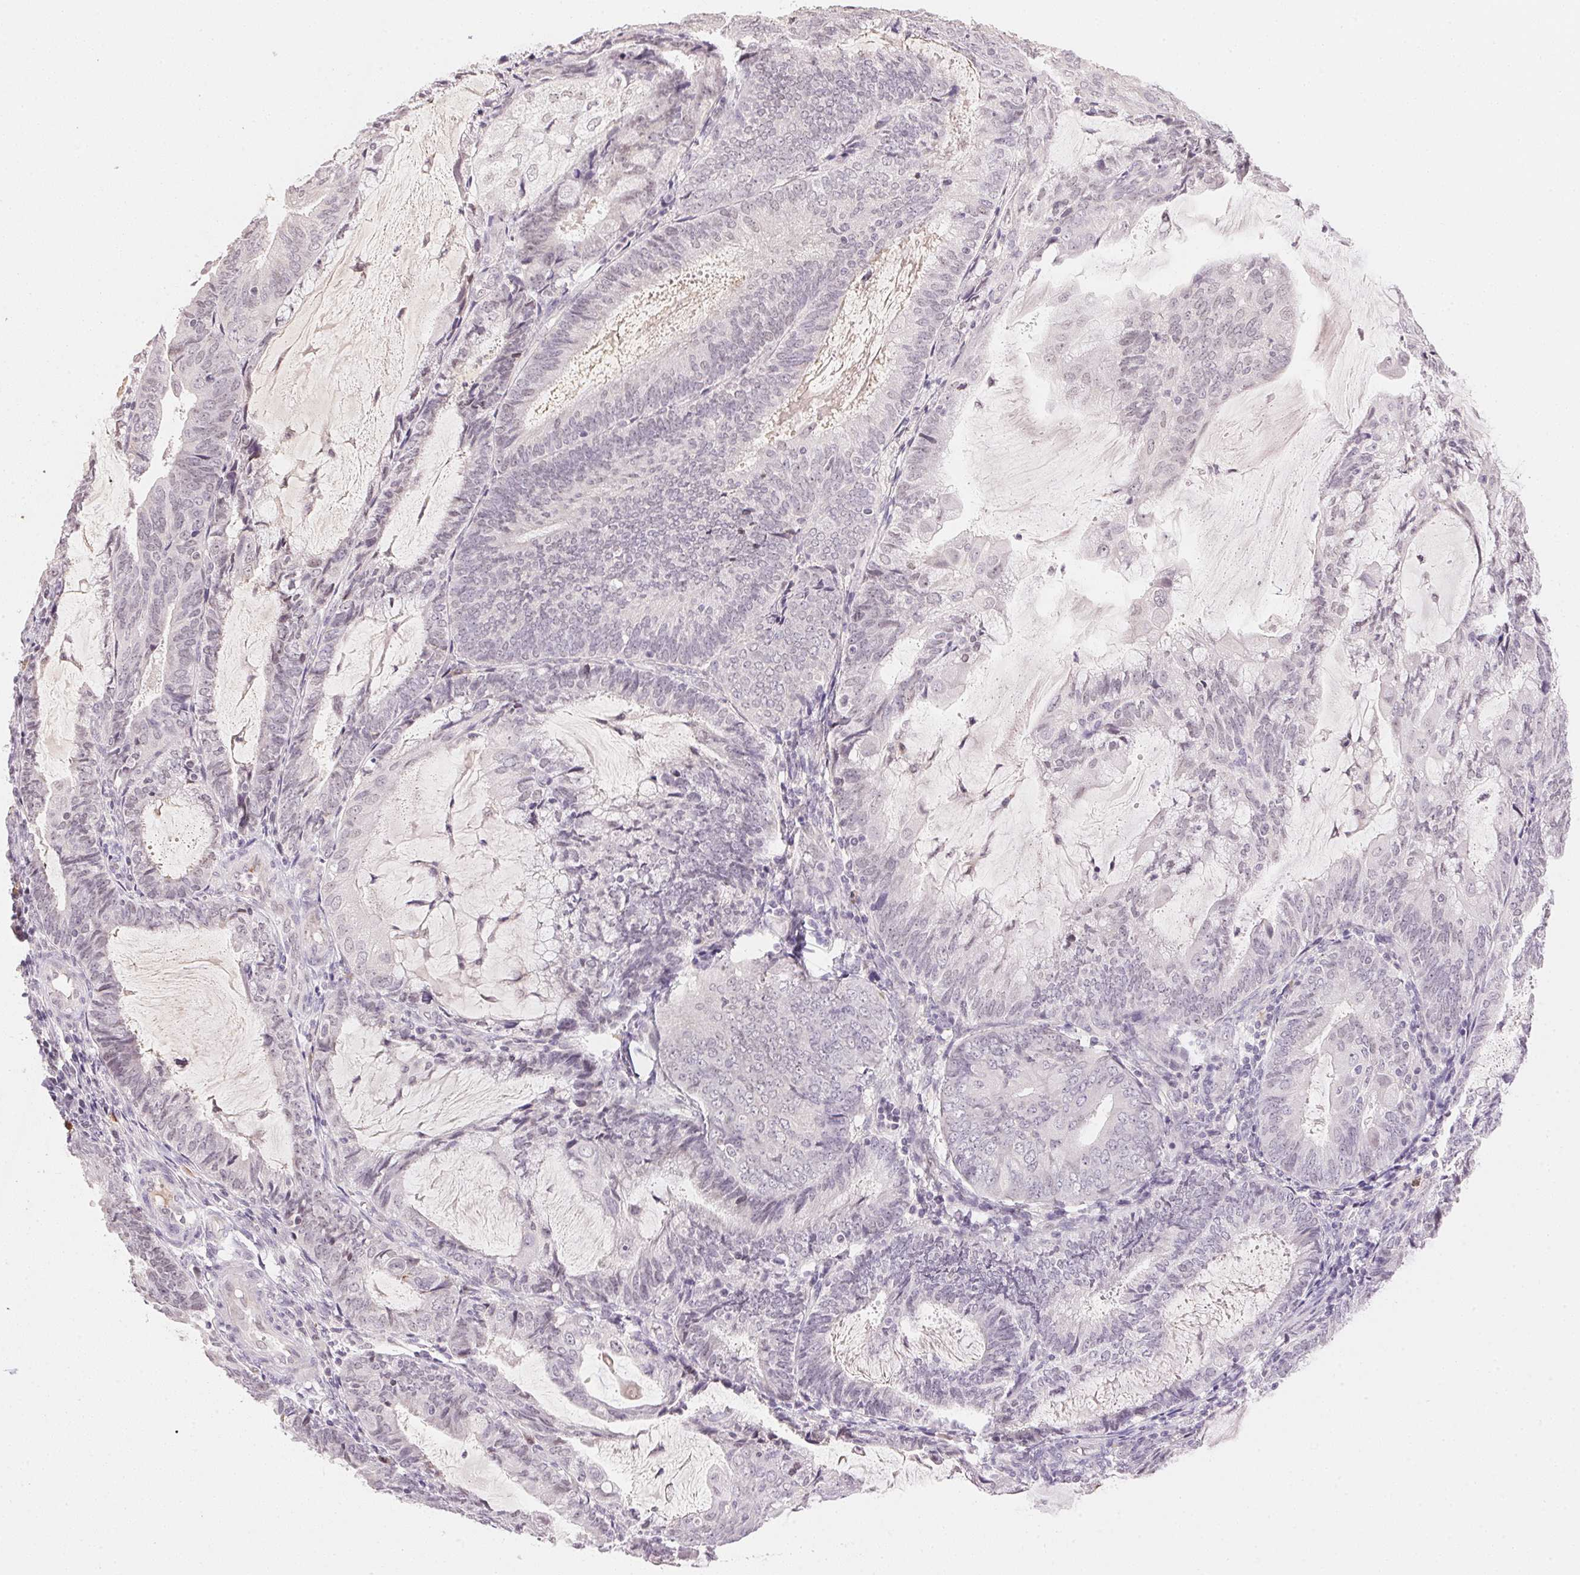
{"staining": {"intensity": "negative", "quantity": "none", "location": "none"}, "tissue": "endometrial cancer", "cell_type": "Tumor cells", "image_type": "cancer", "snomed": [{"axis": "morphology", "description": "Adenocarcinoma, NOS"}, {"axis": "topography", "description": "Endometrium"}], "caption": "Immunohistochemistry (IHC) photomicrograph of neoplastic tissue: human endometrial adenocarcinoma stained with DAB (3,3'-diaminobenzidine) shows no significant protein expression in tumor cells.", "gene": "FNDC4", "patient": {"sex": "female", "age": 81}}